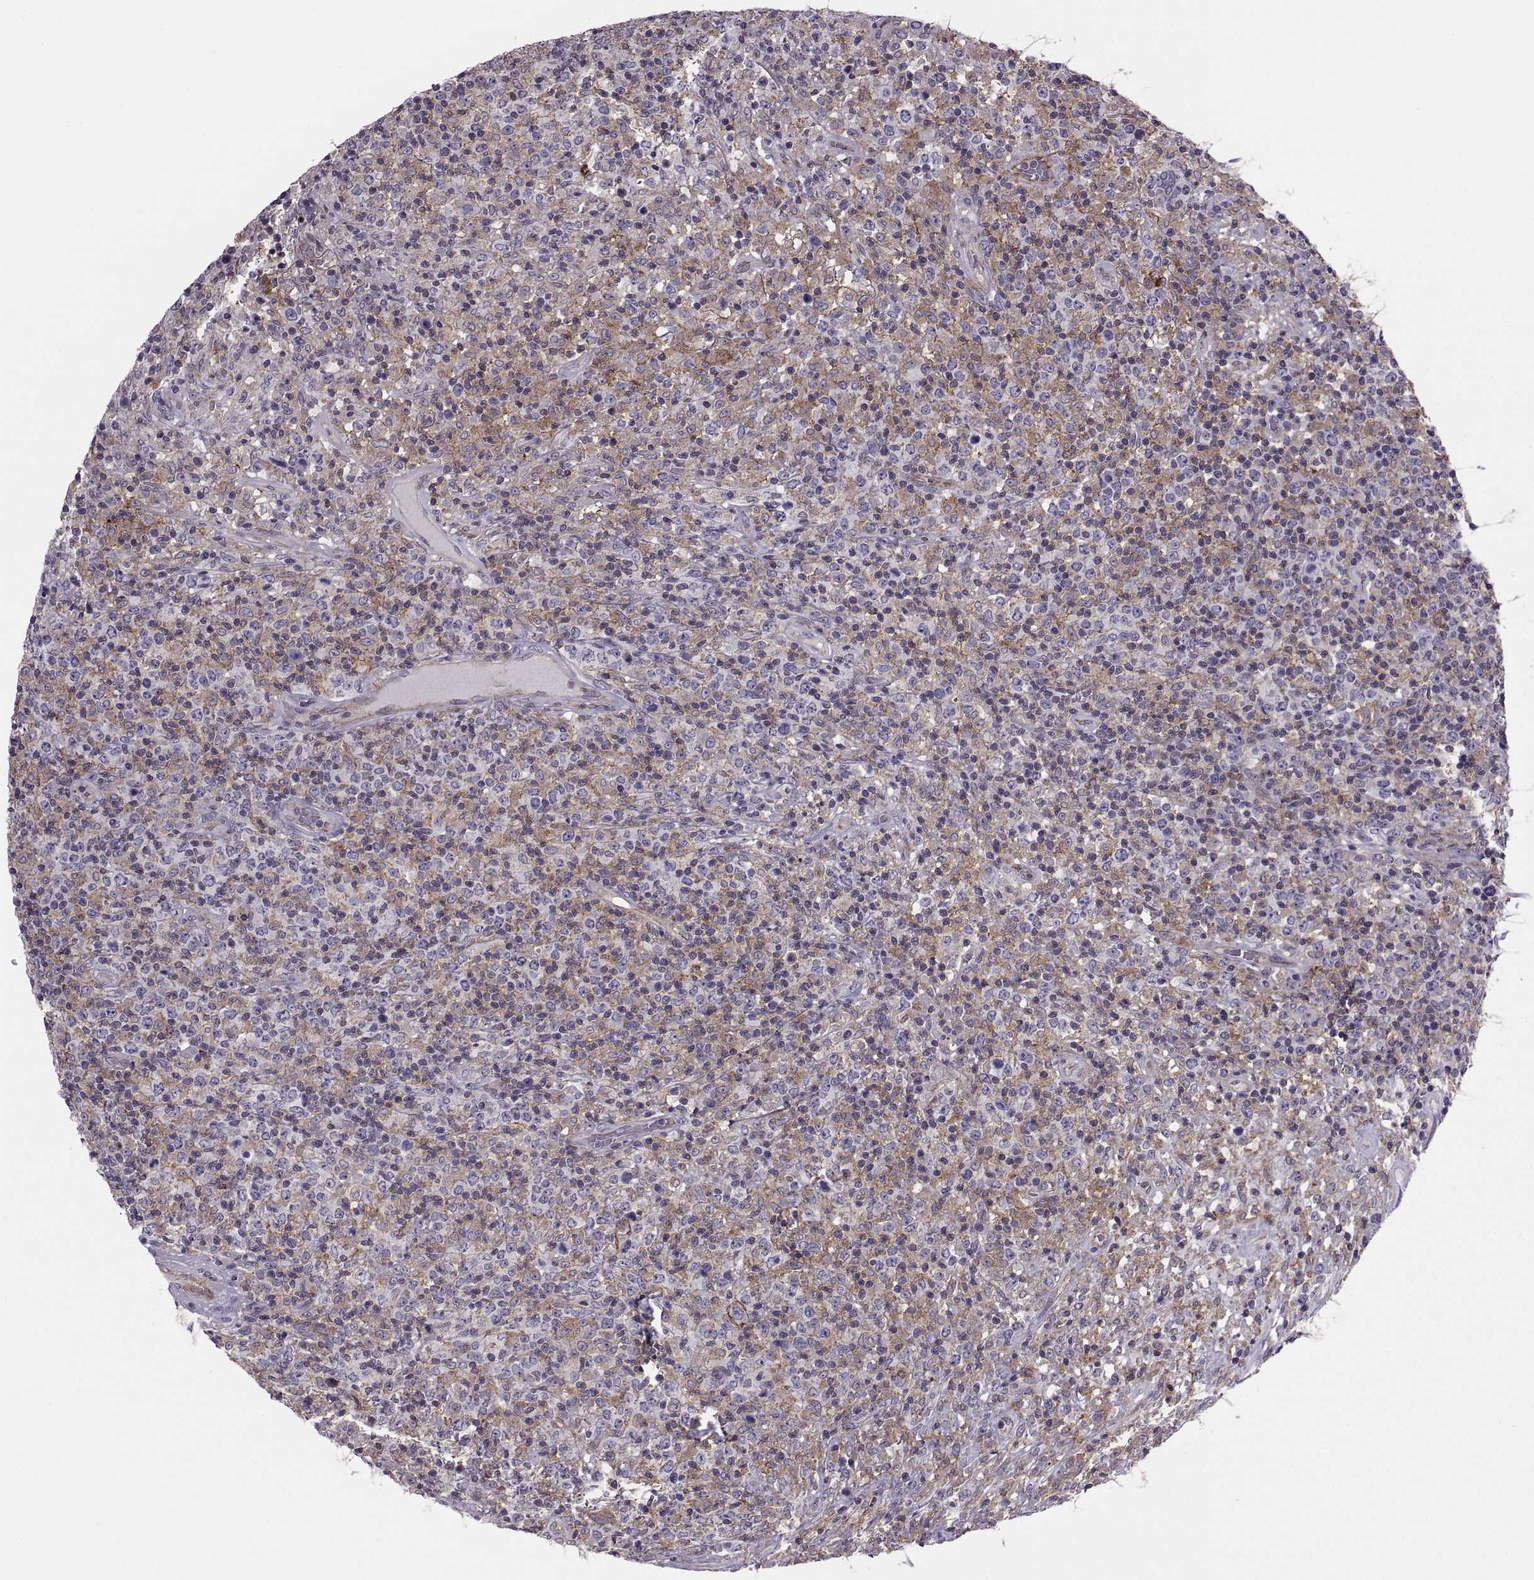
{"staining": {"intensity": "moderate", "quantity": "<25%", "location": "cytoplasmic/membranous"}, "tissue": "lymphoma", "cell_type": "Tumor cells", "image_type": "cancer", "snomed": [{"axis": "morphology", "description": "Malignant lymphoma, non-Hodgkin's type, High grade"}, {"axis": "topography", "description": "Lung"}], "caption": "Tumor cells show low levels of moderate cytoplasmic/membranous positivity in approximately <25% of cells in lymphoma. (Stains: DAB (3,3'-diaminobenzidine) in brown, nuclei in blue, Microscopy: brightfield microscopy at high magnification).", "gene": "RALB", "patient": {"sex": "male", "age": 79}}